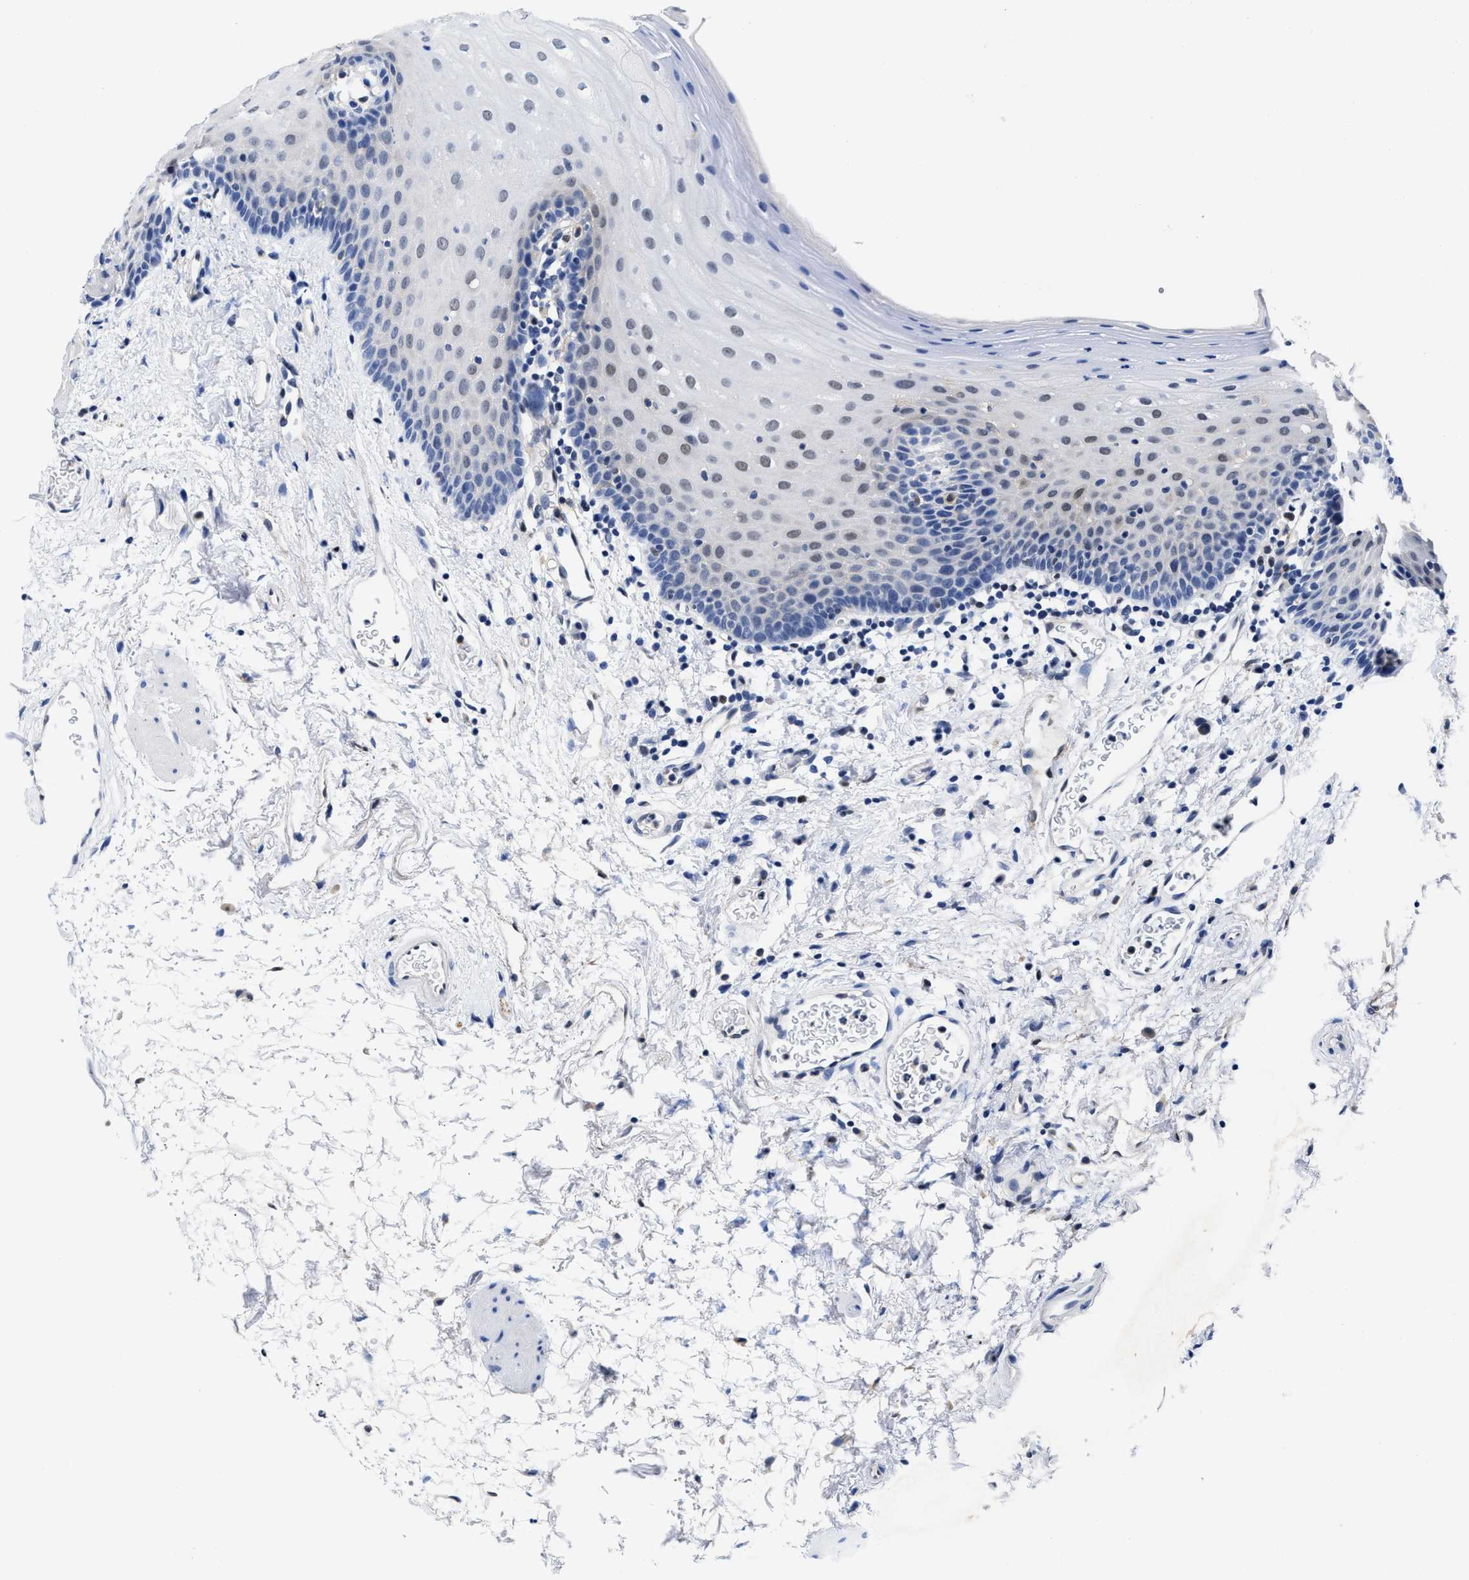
{"staining": {"intensity": "weak", "quantity": "<25%", "location": "nuclear"}, "tissue": "oral mucosa", "cell_type": "Squamous epithelial cells", "image_type": "normal", "snomed": [{"axis": "morphology", "description": "Normal tissue, NOS"}, {"axis": "topography", "description": "Oral tissue"}], "caption": "Immunohistochemistry image of unremarkable oral mucosa: oral mucosa stained with DAB displays no significant protein positivity in squamous epithelial cells.", "gene": "ACLY", "patient": {"sex": "male", "age": 66}}